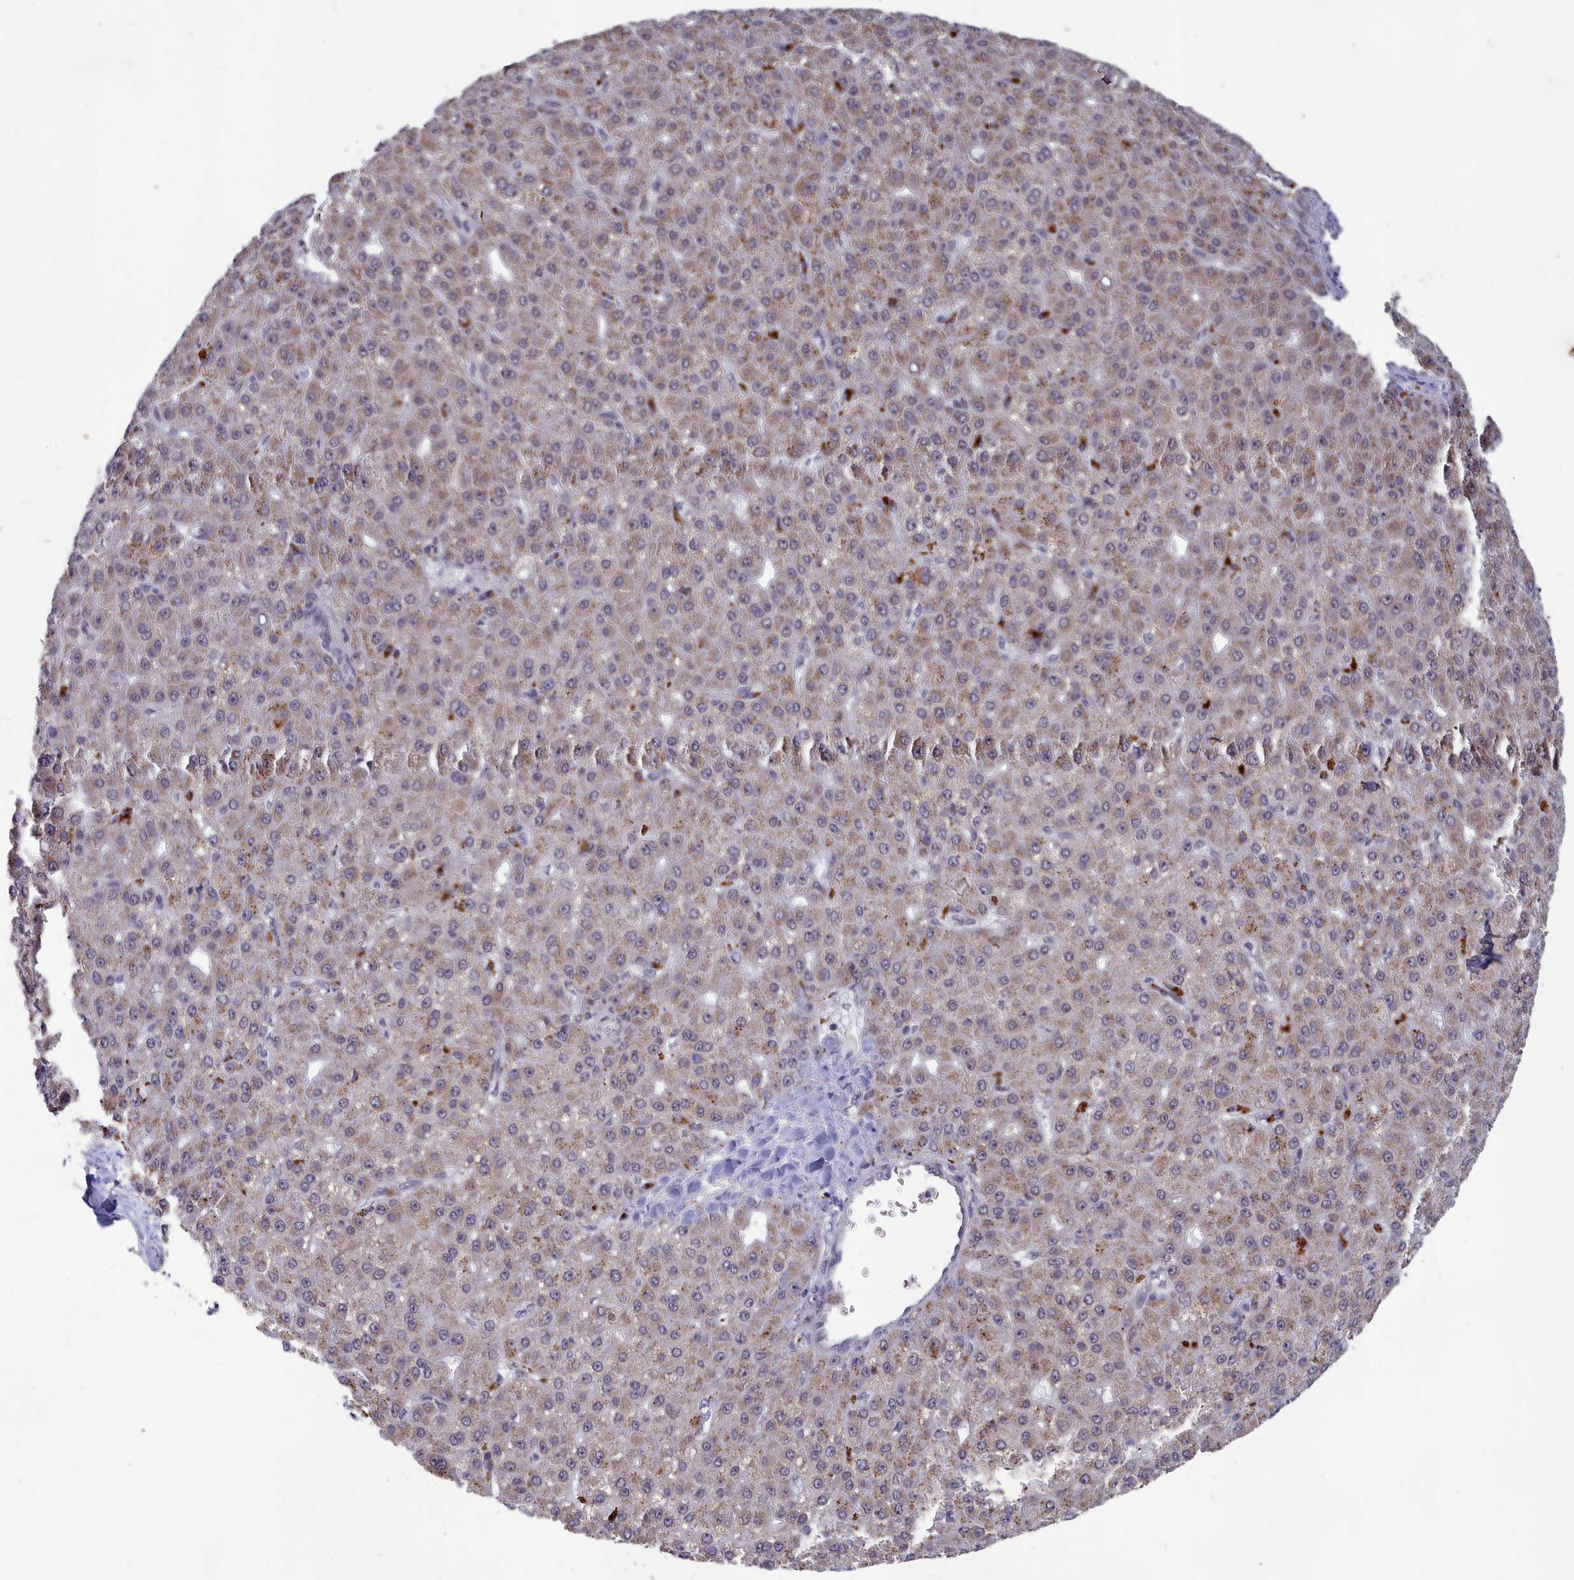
{"staining": {"intensity": "weak", "quantity": ">75%", "location": "cytoplasmic/membranous"}, "tissue": "liver cancer", "cell_type": "Tumor cells", "image_type": "cancer", "snomed": [{"axis": "morphology", "description": "Carcinoma, Hepatocellular, NOS"}, {"axis": "topography", "description": "Liver"}], "caption": "A brown stain shows weak cytoplasmic/membranous expression of a protein in human hepatocellular carcinoma (liver) tumor cells.", "gene": "MT-CO3", "patient": {"sex": "male", "age": 67}}